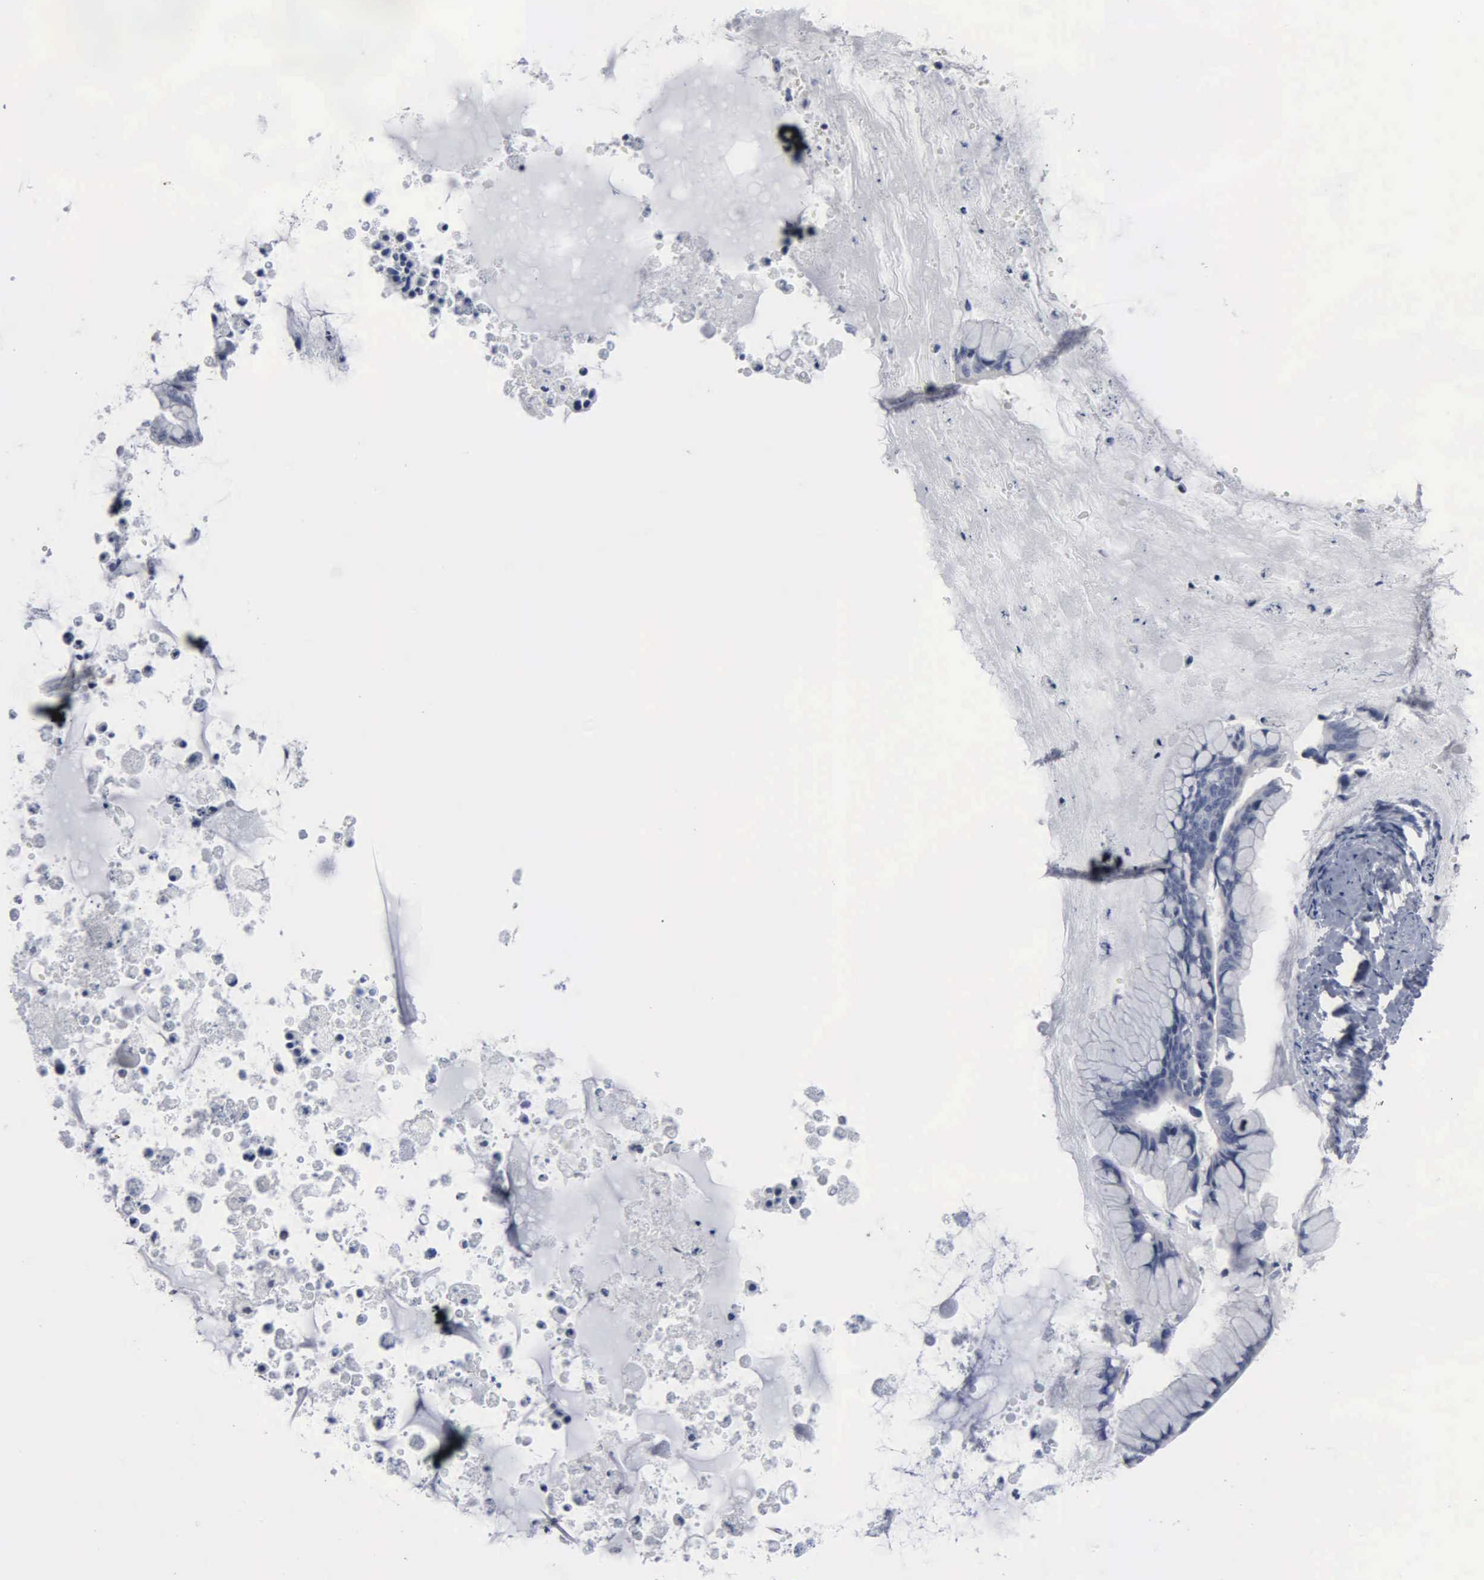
{"staining": {"intensity": "negative", "quantity": "none", "location": "none"}, "tissue": "ovarian cancer", "cell_type": "Tumor cells", "image_type": "cancer", "snomed": [{"axis": "morphology", "description": "Cystadenocarcinoma, mucinous, NOS"}, {"axis": "topography", "description": "Ovary"}], "caption": "An immunohistochemistry histopathology image of ovarian cancer is shown. There is no staining in tumor cells of ovarian cancer.", "gene": "FGF2", "patient": {"sex": "female", "age": 36}}